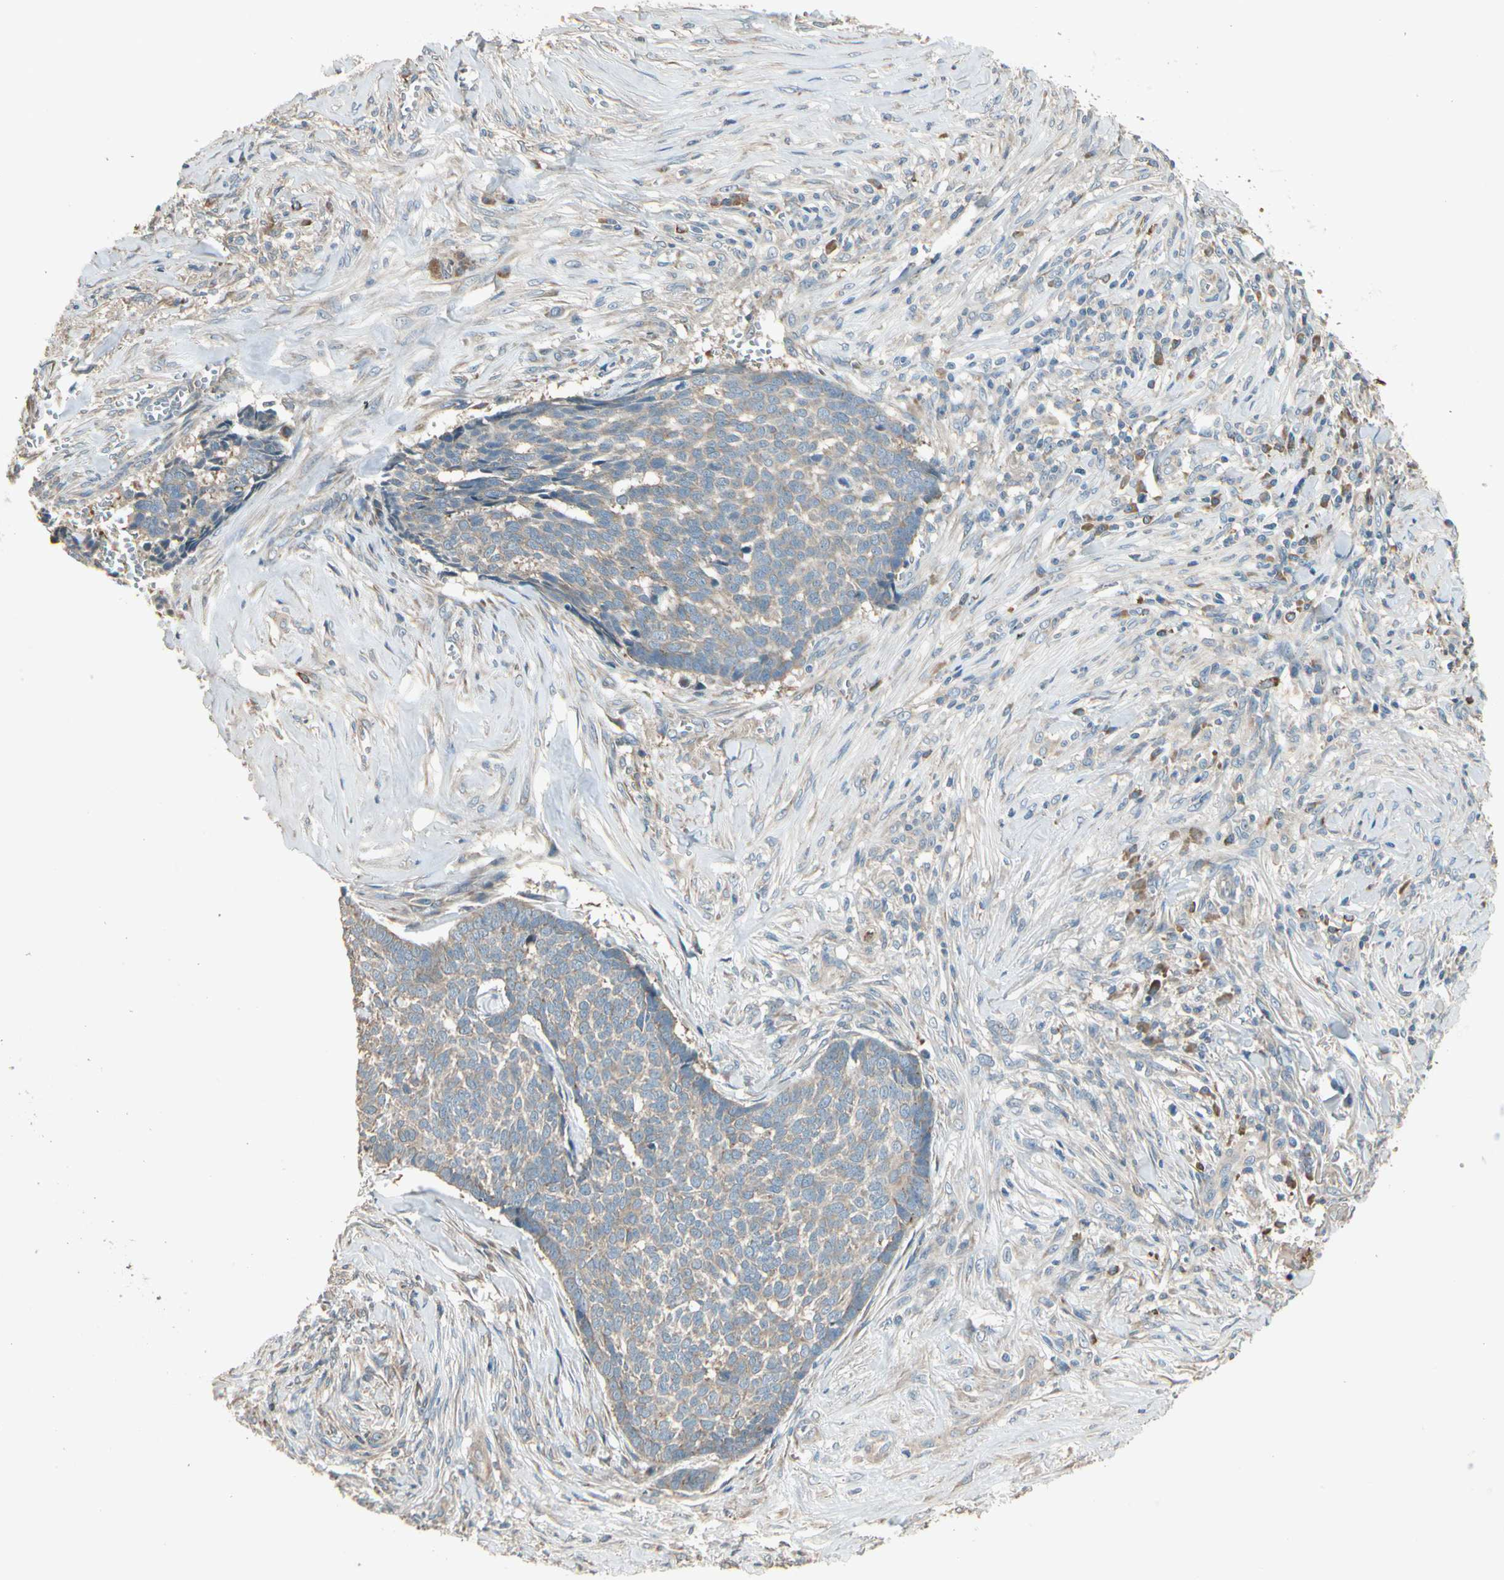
{"staining": {"intensity": "weak", "quantity": ">75%", "location": "cytoplasmic/membranous"}, "tissue": "skin cancer", "cell_type": "Tumor cells", "image_type": "cancer", "snomed": [{"axis": "morphology", "description": "Basal cell carcinoma"}, {"axis": "topography", "description": "Skin"}], "caption": "A brown stain labels weak cytoplasmic/membranous staining of a protein in human skin cancer tumor cells.", "gene": "TNFRSF21", "patient": {"sex": "male", "age": 84}}